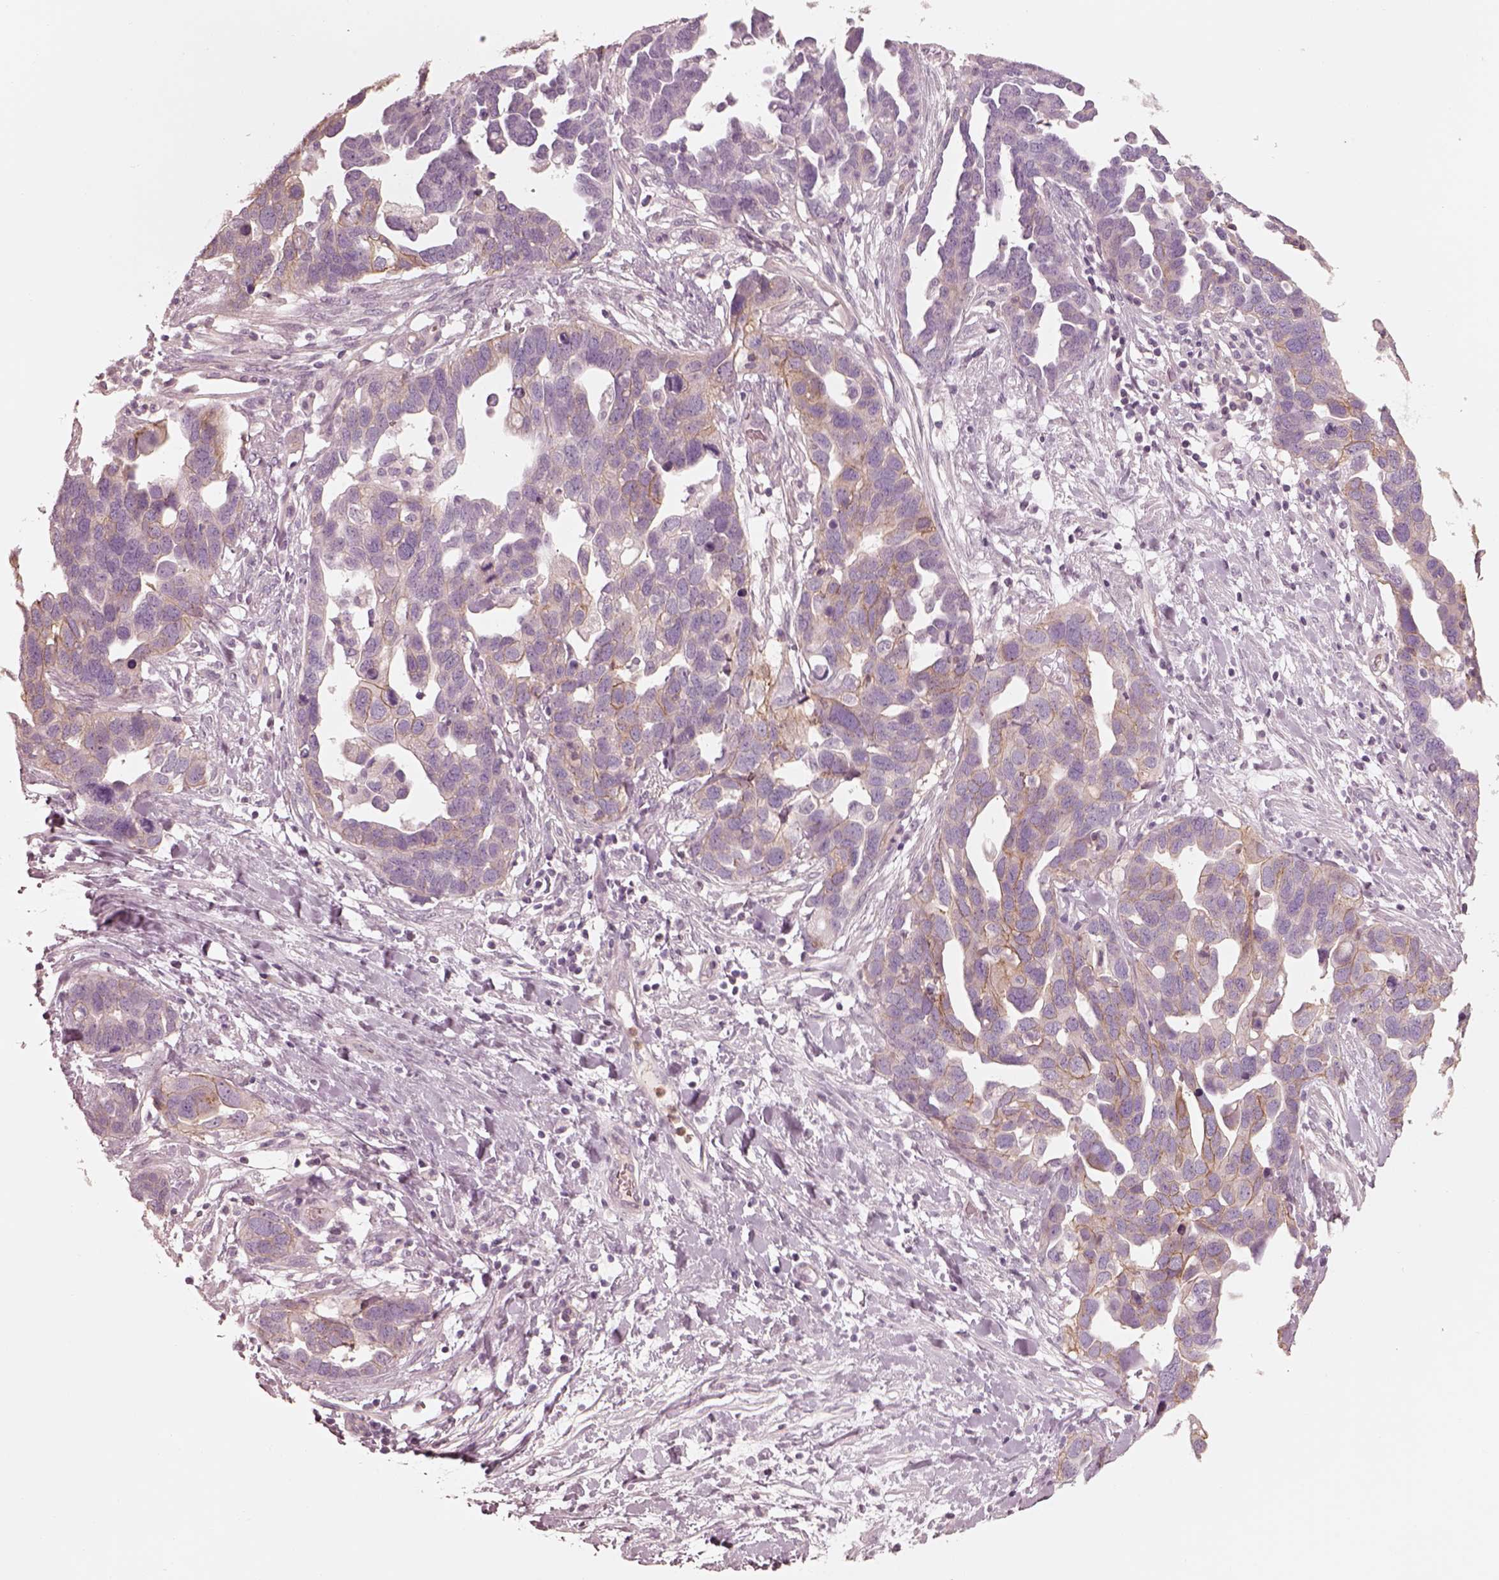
{"staining": {"intensity": "moderate", "quantity": "25%-75%", "location": "cytoplasmic/membranous"}, "tissue": "ovarian cancer", "cell_type": "Tumor cells", "image_type": "cancer", "snomed": [{"axis": "morphology", "description": "Cystadenocarcinoma, serous, NOS"}, {"axis": "topography", "description": "Ovary"}], "caption": "Immunohistochemical staining of ovarian serous cystadenocarcinoma demonstrates moderate cytoplasmic/membranous protein expression in about 25%-75% of tumor cells. Nuclei are stained in blue.", "gene": "GPRIN1", "patient": {"sex": "female", "age": 54}}